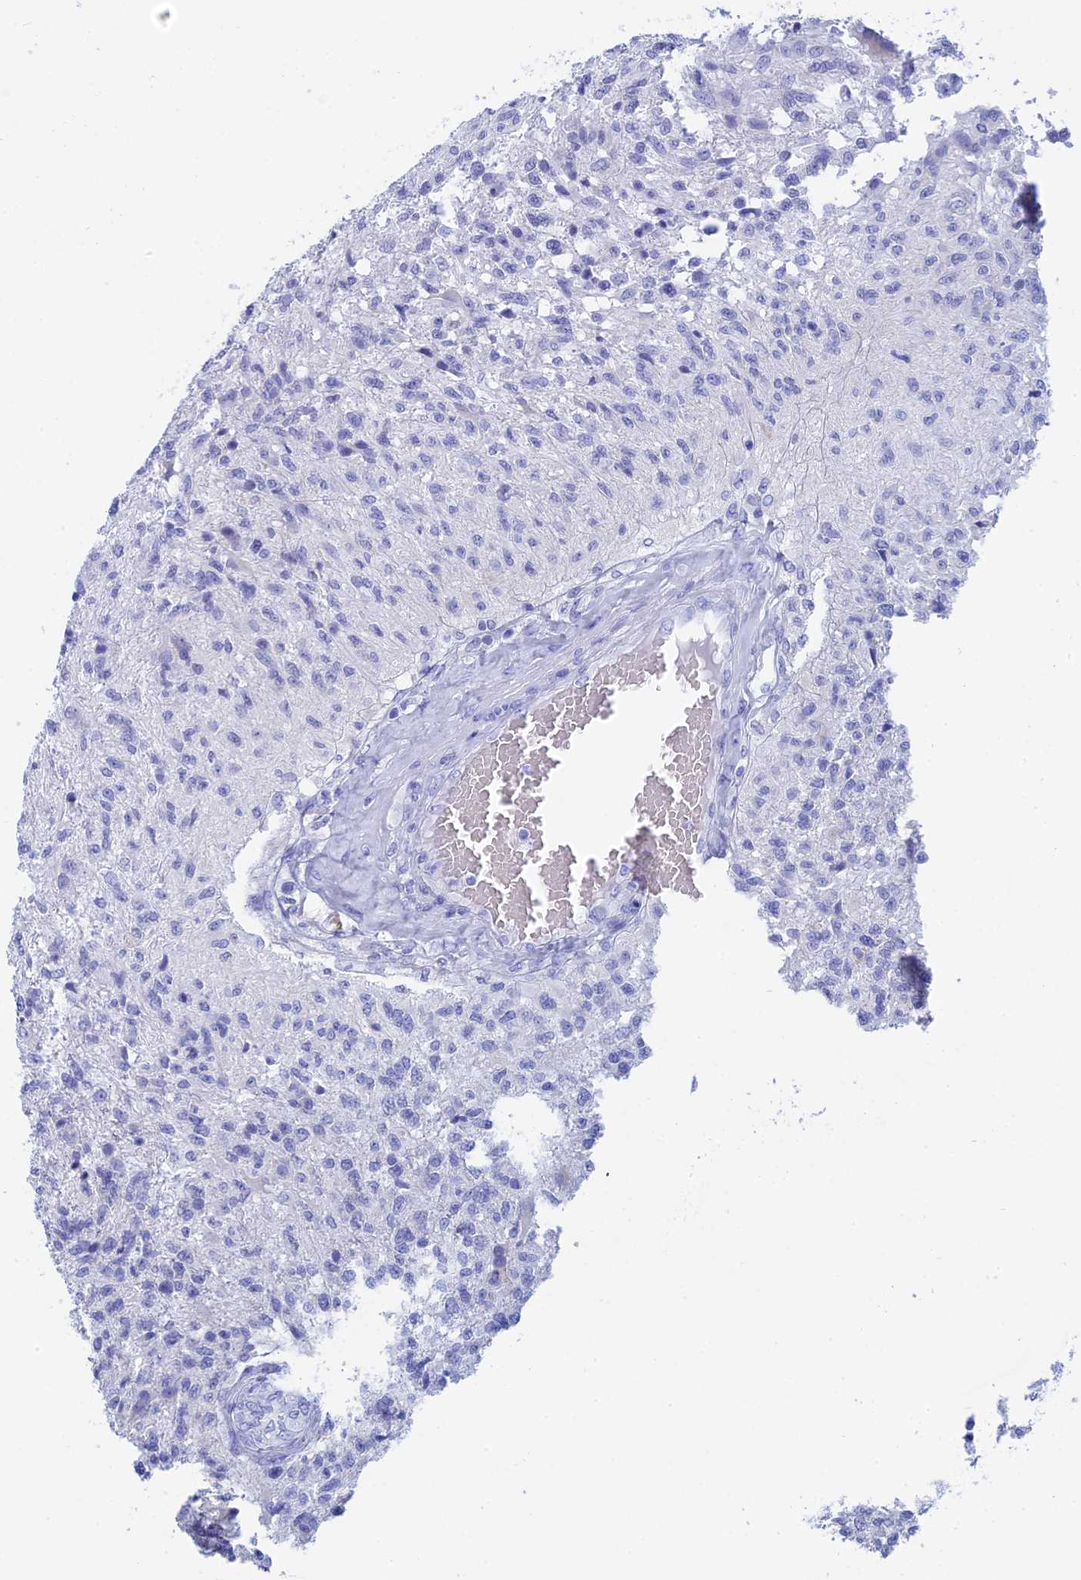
{"staining": {"intensity": "negative", "quantity": "none", "location": "none"}, "tissue": "glioma", "cell_type": "Tumor cells", "image_type": "cancer", "snomed": [{"axis": "morphology", "description": "Glioma, malignant, High grade"}, {"axis": "topography", "description": "Brain"}], "caption": "This micrograph is of glioma stained with IHC to label a protein in brown with the nuclei are counter-stained blue. There is no staining in tumor cells. (IHC, brightfield microscopy, high magnification).", "gene": "TEX101", "patient": {"sex": "male", "age": 56}}